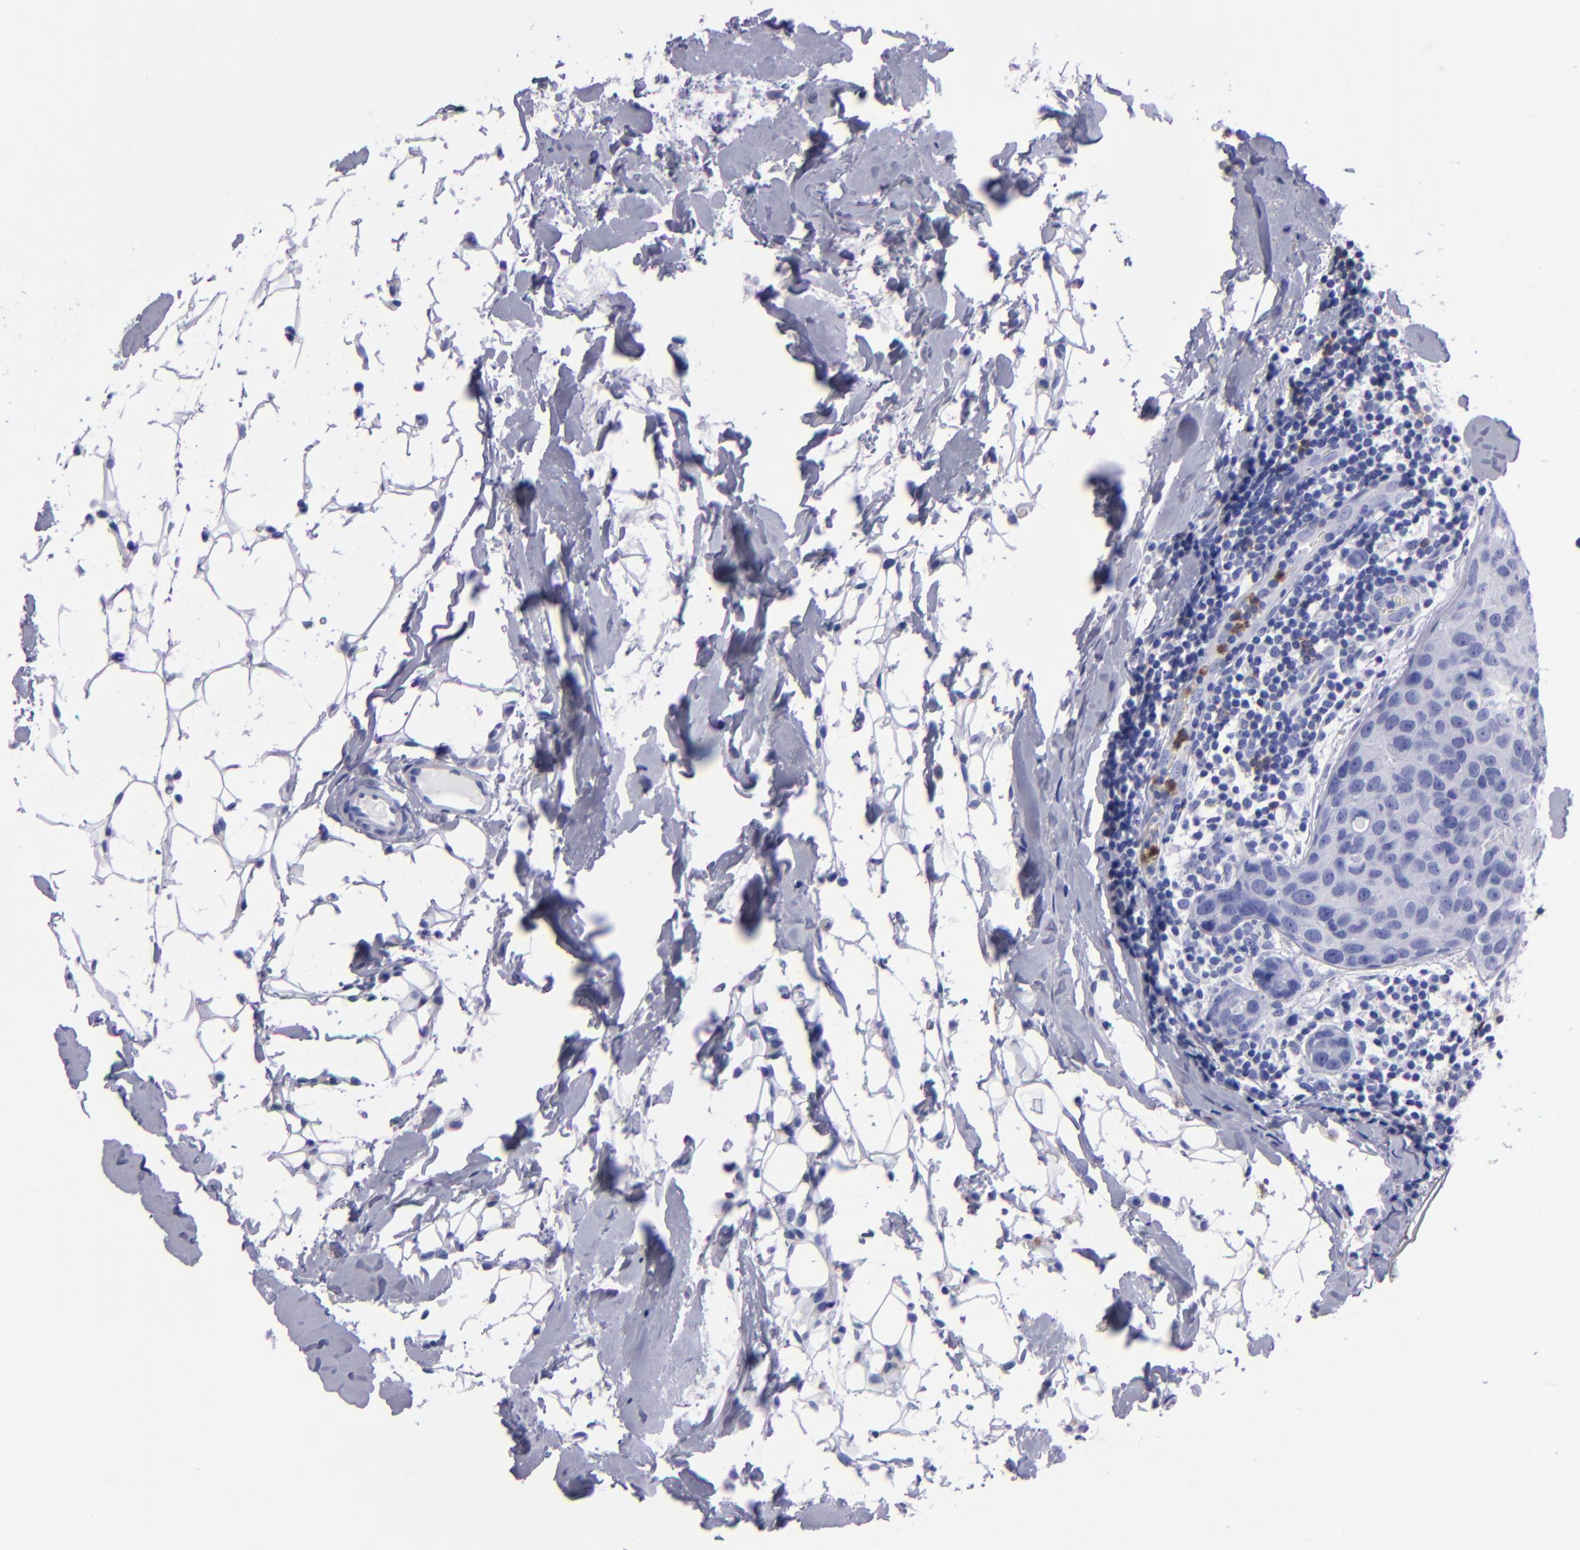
{"staining": {"intensity": "negative", "quantity": "none", "location": "none"}, "tissue": "breast cancer", "cell_type": "Tumor cells", "image_type": "cancer", "snomed": [{"axis": "morphology", "description": "Duct carcinoma"}, {"axis": "topography", "description": "Breast"}], "caption": "DAB (3,3'-diaminobenzidine) immunohistochemical staining of human breast cancer (infiltrating ductal carcinoma) demonstrates no significant expression in tumor cells.", "gene": "CR1", "patient": {"sex": "female", "age": 24}}